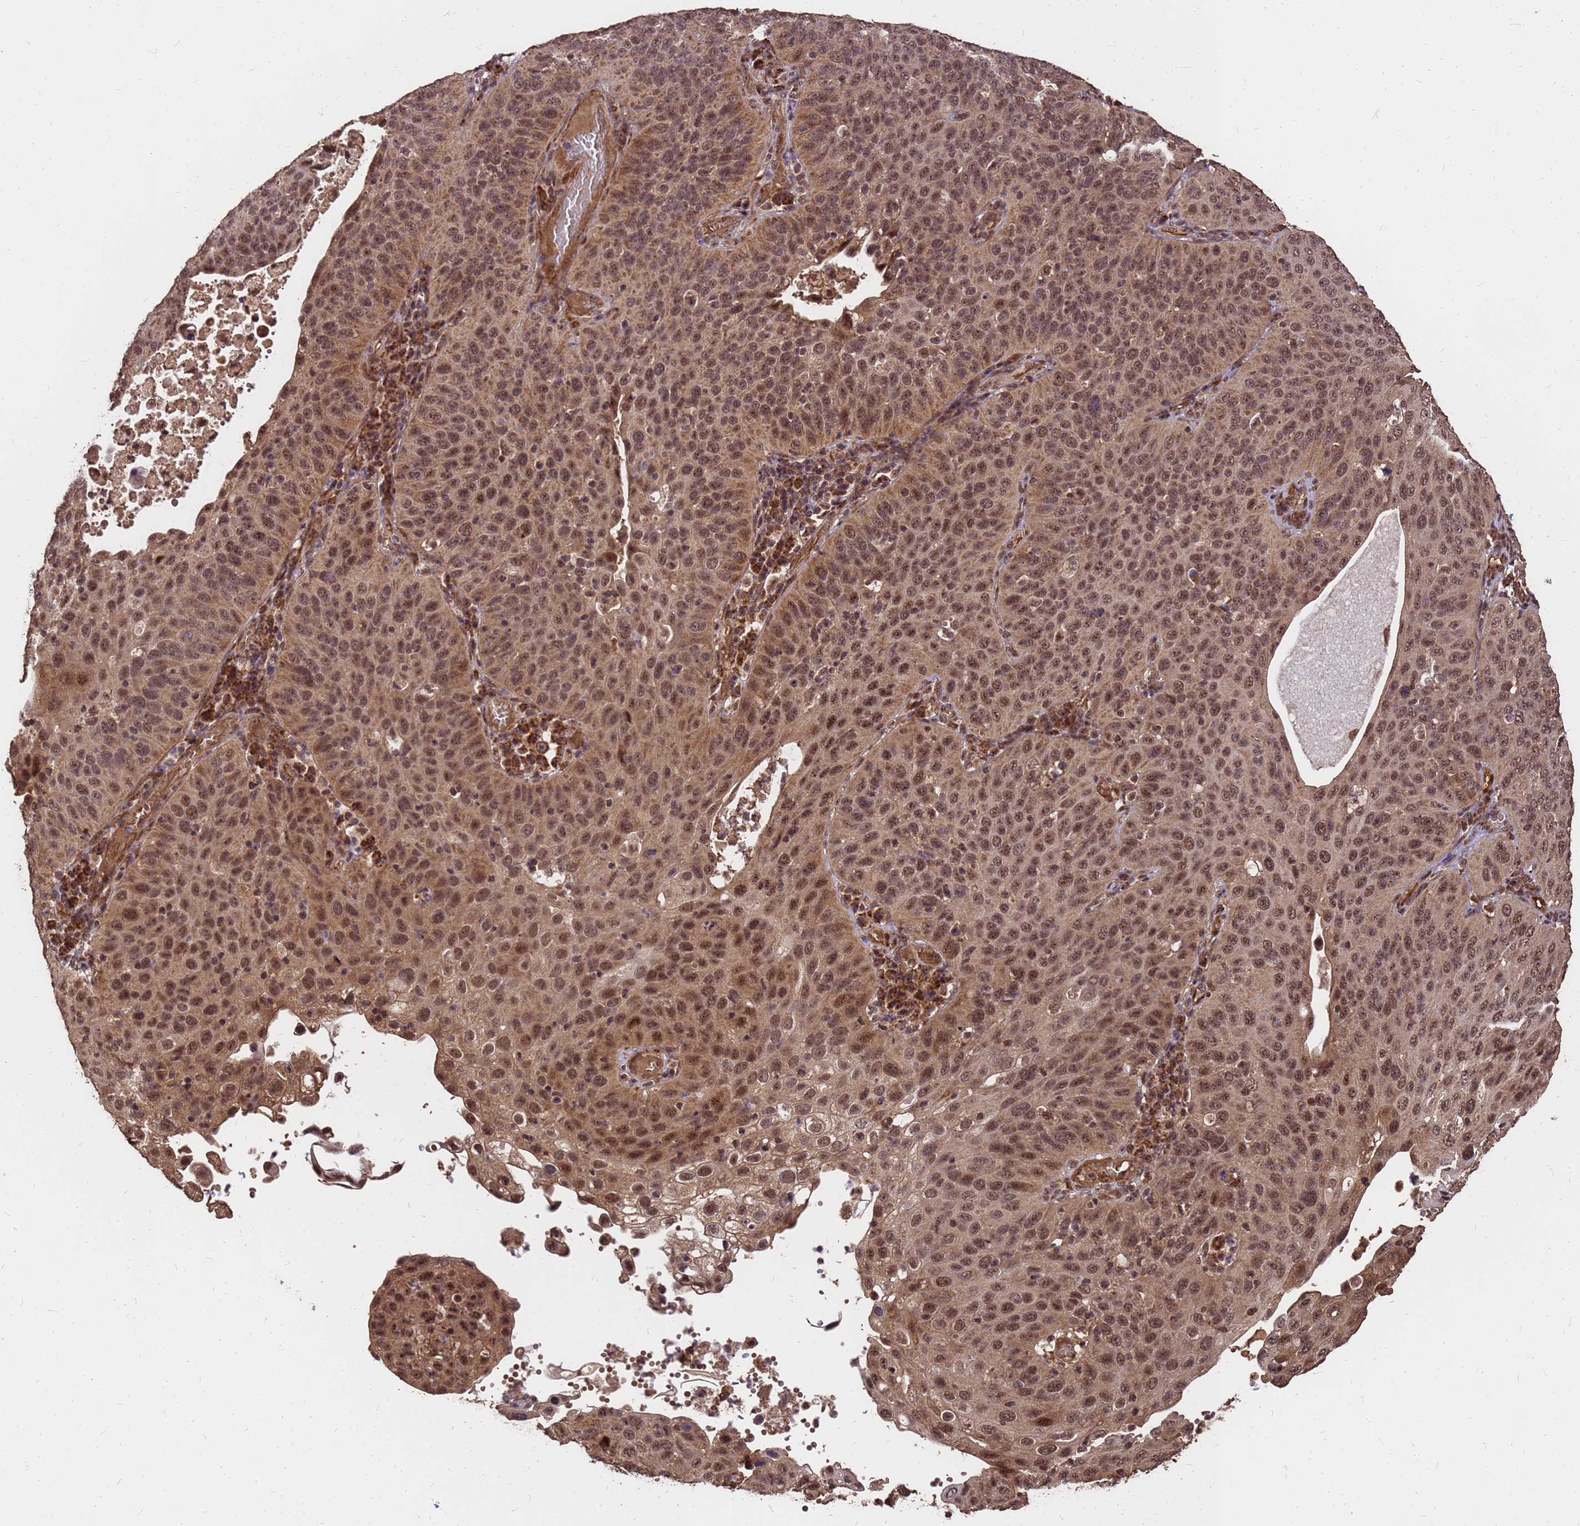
{"staining": {"intensity": "moderate", "quantity": ">75%", "location": "cytoplasmic/membranous,nuclear"}, "tissue": "cervical cancer", "cell_type": "Tumor cells", "image_type": "cancer", "snomed": [{"axis": "morphology", "description": "Squamous cell carcinoma, NOS"}, {"axis": "topography", "description": "Cervix"}], "caption": "High-magnification brightfield microscopy of squamous cell carcinoma (cervical) stained with DAB (brown) and counterstained with hematoxylin (blue). tumor cells exhibit moderate cytoplasmic/membranous and nuclear expression is seen in about>75% of cells. The staining was performed using DAB to visualize the protein expression in brown, while the nuclei were stained in blue with hematoxylin (Magnification: 20x).", "gene": "GPATCH8", "patient": {"sex": "female", "age": 36}}